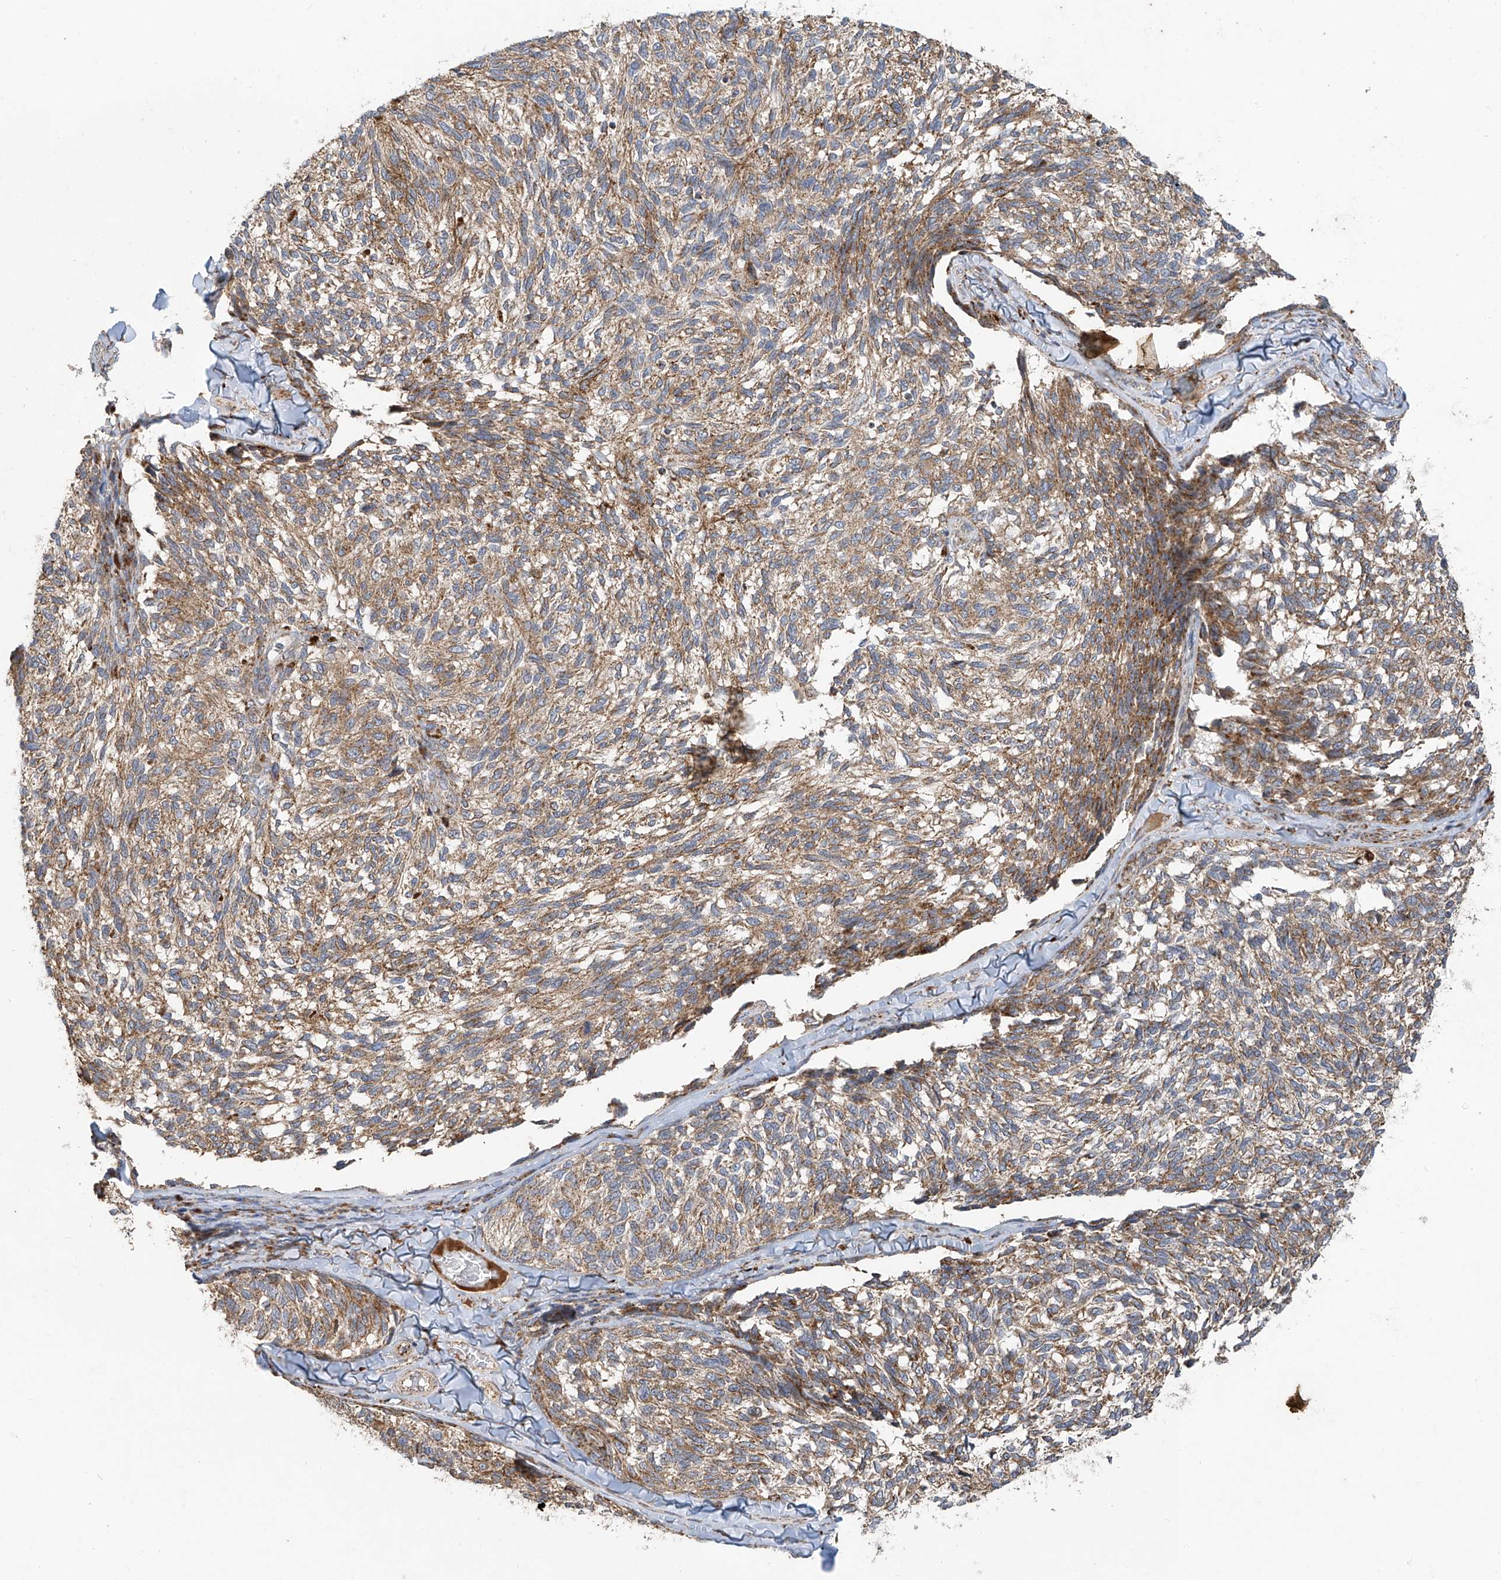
{"staining": {"intensity": "moderate", "quantity": ">75%", "location": "cytoplasmic/membranous"}, "tissue": "melanoma", "cell_type": "Tumor cells", "image_type": "cancer", "snomed": [{"axis": "morphology", "description": "Malignant melanoma, NOS"}, {"axis": "topography", "description": "Skin"}], "caption": "DAB immunohistochemical staining of melanoma shows moderate cytoplasmic/membranous protein positivity in approximately >75% of tumor cells. (IHC, brightfield microscopy, high magnification).", "gene": "C2orf74", "patient": {"sex": "female", "age": 73}}